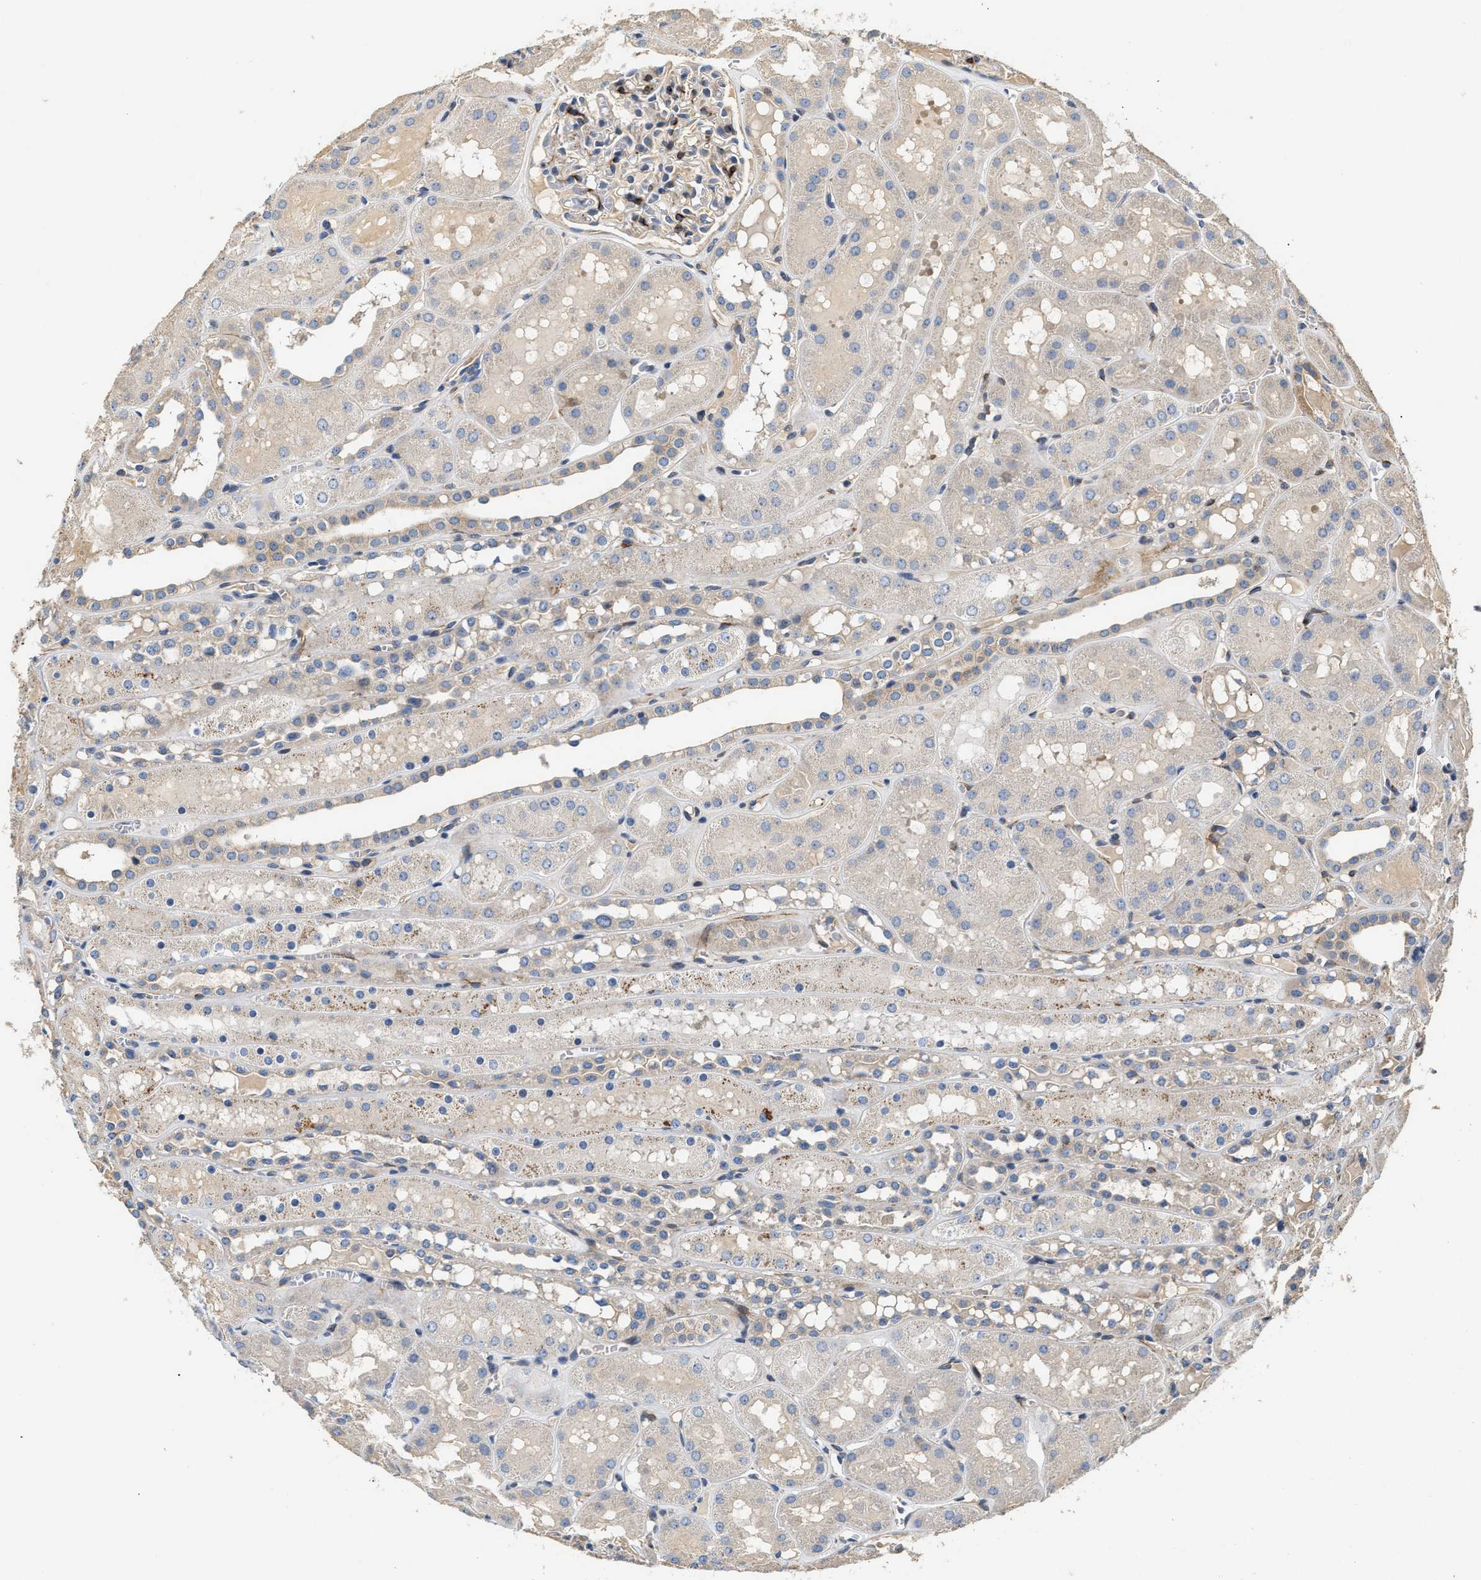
{"staining": {"intensity": "negative", "quantity": "none", "location": "none"}, "tissue": "kidney", "cell_type": "Cells in glomeruli", "image_type": "normal", "snomed": [{"axis": "morphology", "description": "Normal tissue, NOS"}, {"axis": "topography", "description": "Kidney"}, {"axis": "topography", "description": "Urinary bladder"}], "caption": "Benign kidney was stained to show a protein in brown. There is no significant positivity in cells in glomeruli. Nuclei are stained in blue.", "gene": "IL17RC", "patient": {"sex": "male", "age": 16}}